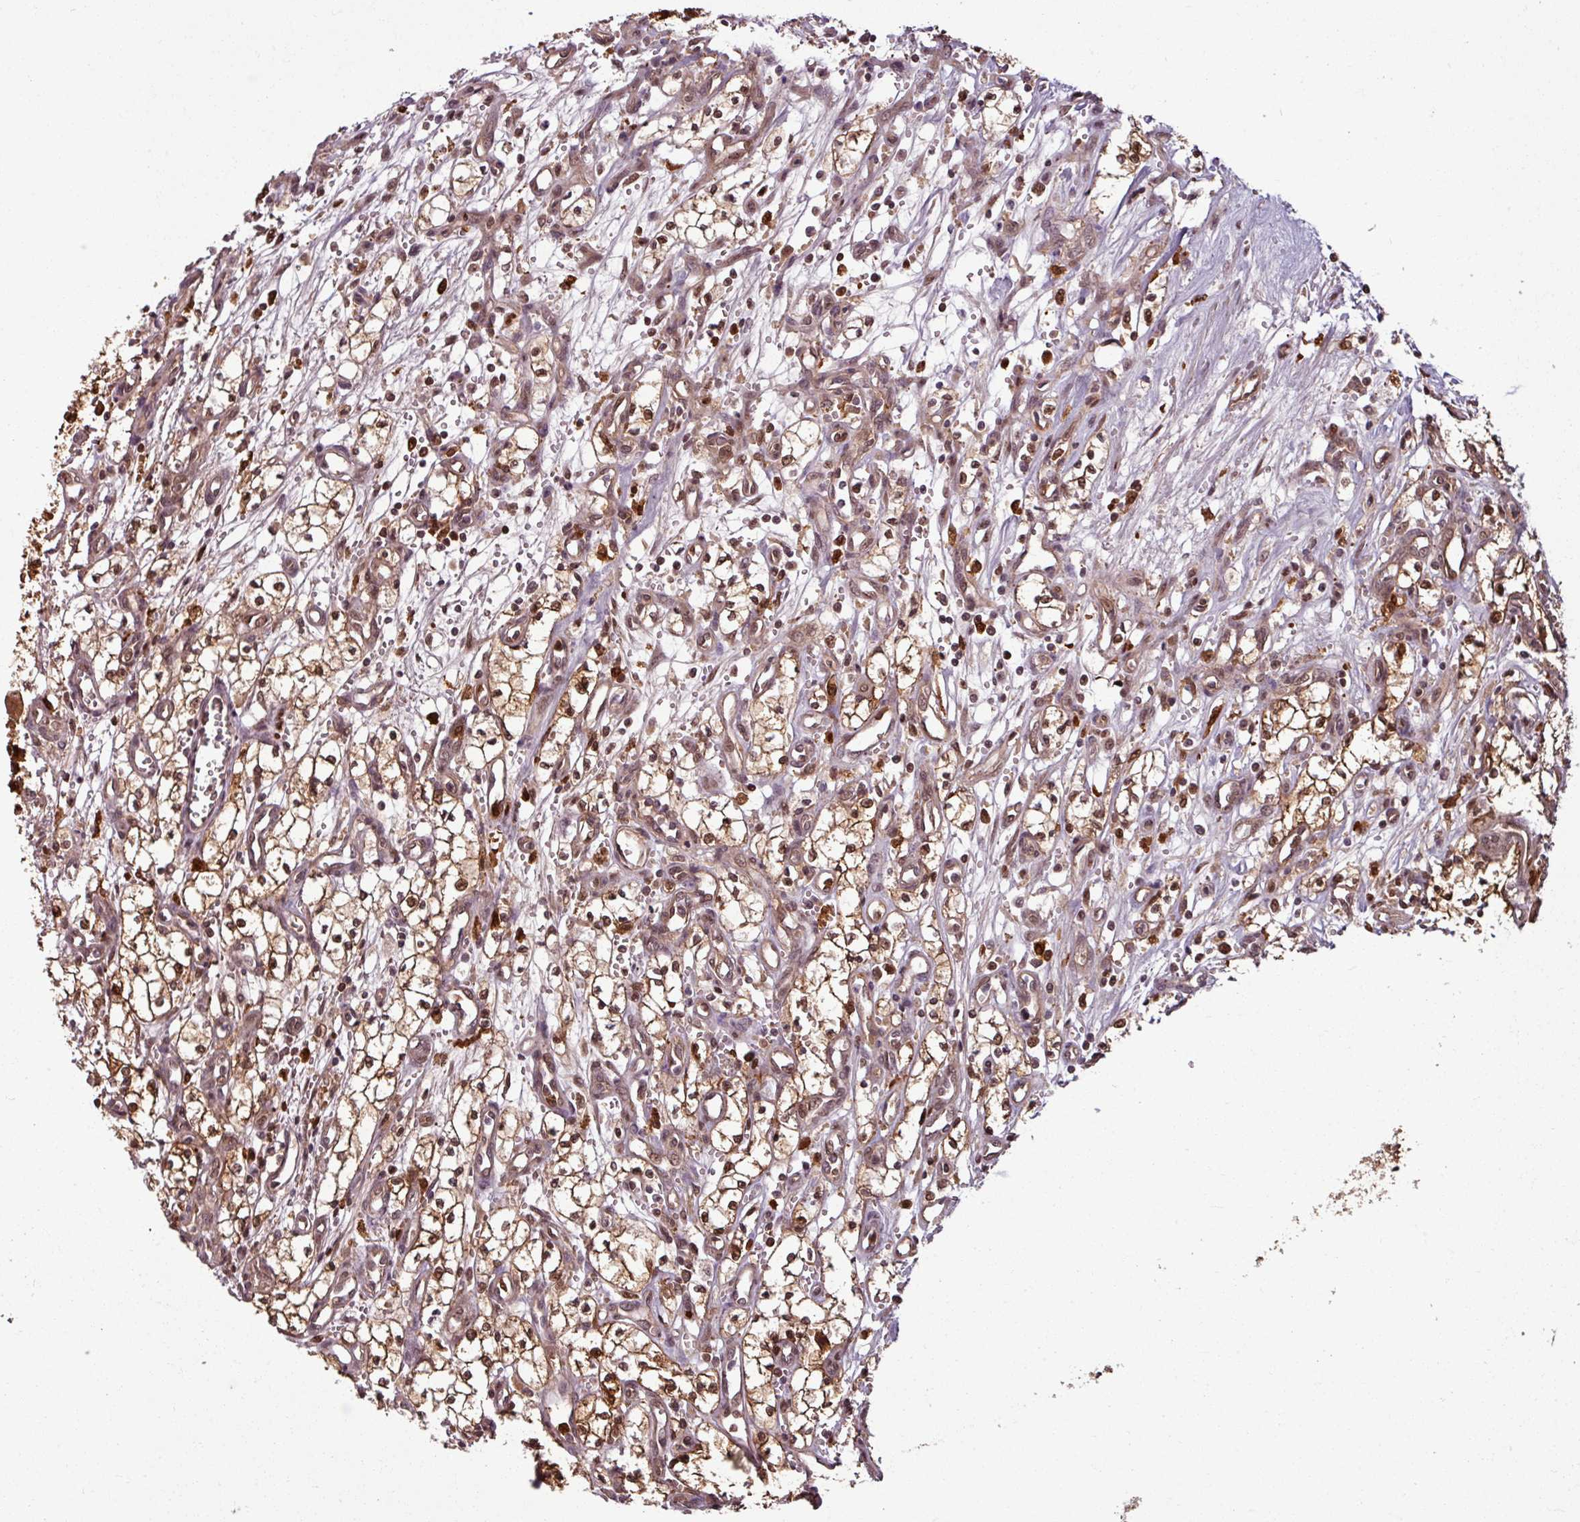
{"staining": {"intensity": "strong", "quantity": "25%-75%", "location": "cytoplasmic/membranous,nuclear"}, "tissue": "renal cancer", "cell_type": "Tumor cells", "image_type": "cancer", "snomed": [{"axis": "morphology", "description": "Adenocarcinoma, NOS"}, {"axis": "topography", "description": "Kidney"}], "caption": "High-magnification brightfield microscopy of adenocarcinoma (renal) stained with DAB (3,3'-diaminobenzidine) (brown) and counterstained with hematoxylin (blue). tumor cells exhibit strong cytoplasmic/membranous and nuclear expression is seen in approximately25%-75% of cells.", "gene": "KCTD11", "patient": {"sex": "male", "age": 59}}